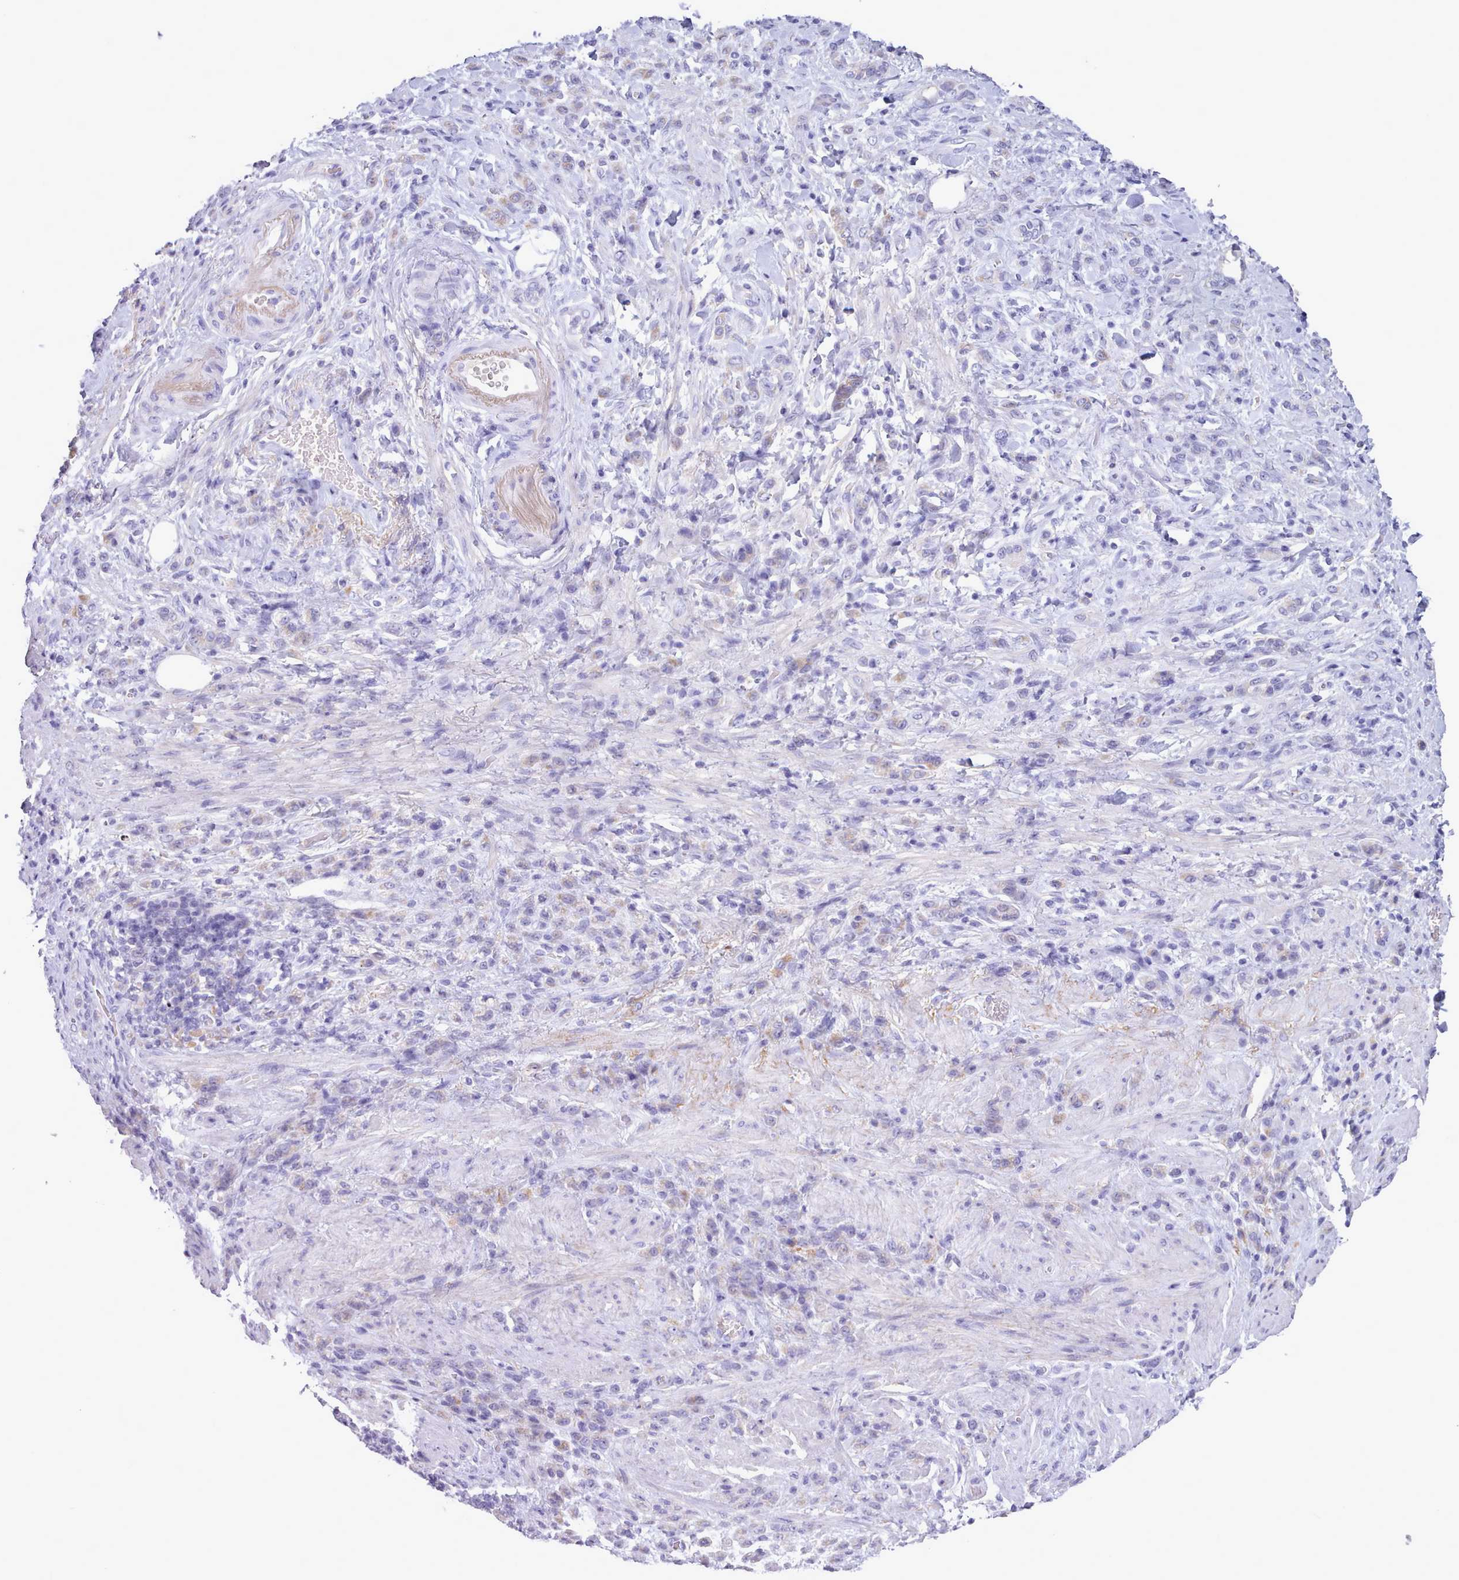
{"staining": {"intensity": "negative", "quantity": "none", "location": "none"}, "tissue": "stomach cancer", "cell_type": "Tumor cells", "image_type": "cancer", "snomed": [{"axis": "morphology", "description": "Adenocarcinoma, NOS"}, {"axis": "topography", "description": "Stomach"}], "caption": "Adenocarcinoma (stomach) was stained to show a protein in brown. There is no significant staining in tumor cells.", "gene": "CYP2A13", "patient": {"sex": "male", "age": 77}}